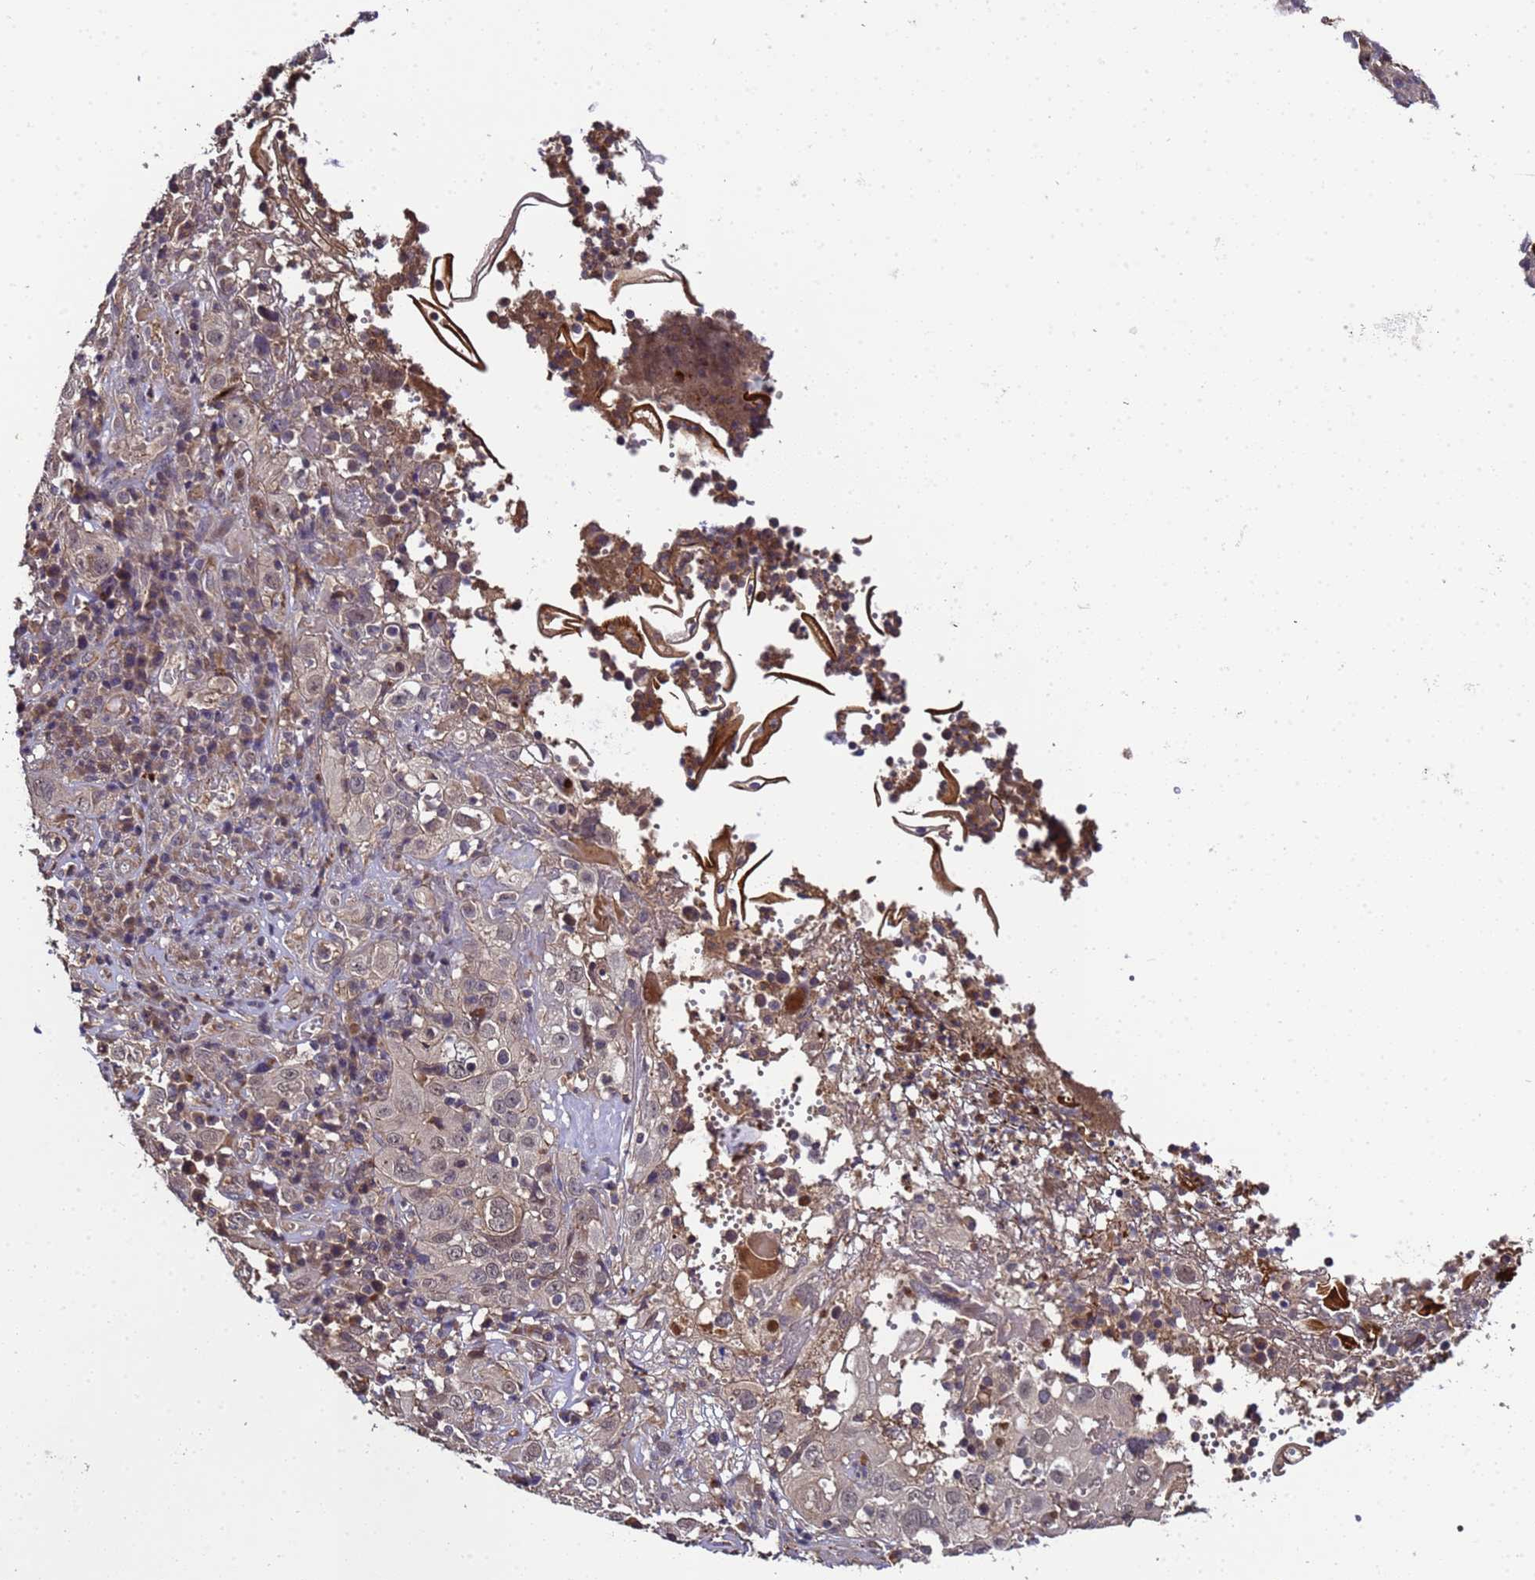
{"staining": {"intensity": "negative", "quantity": "none", "location": "none"}, "tissue": "cervical cancer", "cell_type": "Tumor cells", "image_type": "cancer", "snomed": [{"axis": "morphology", "description": "Squamous cell carcinoma, NOS"}, {"axis": "topography", "description": "Cervix"}], "caption": "The micrograph reveals no significant expression in tumor cells of squamous cell carcinoma (cervical).", "gene": "GSTCD", "patient": {"sex": "female", "age": 46}}